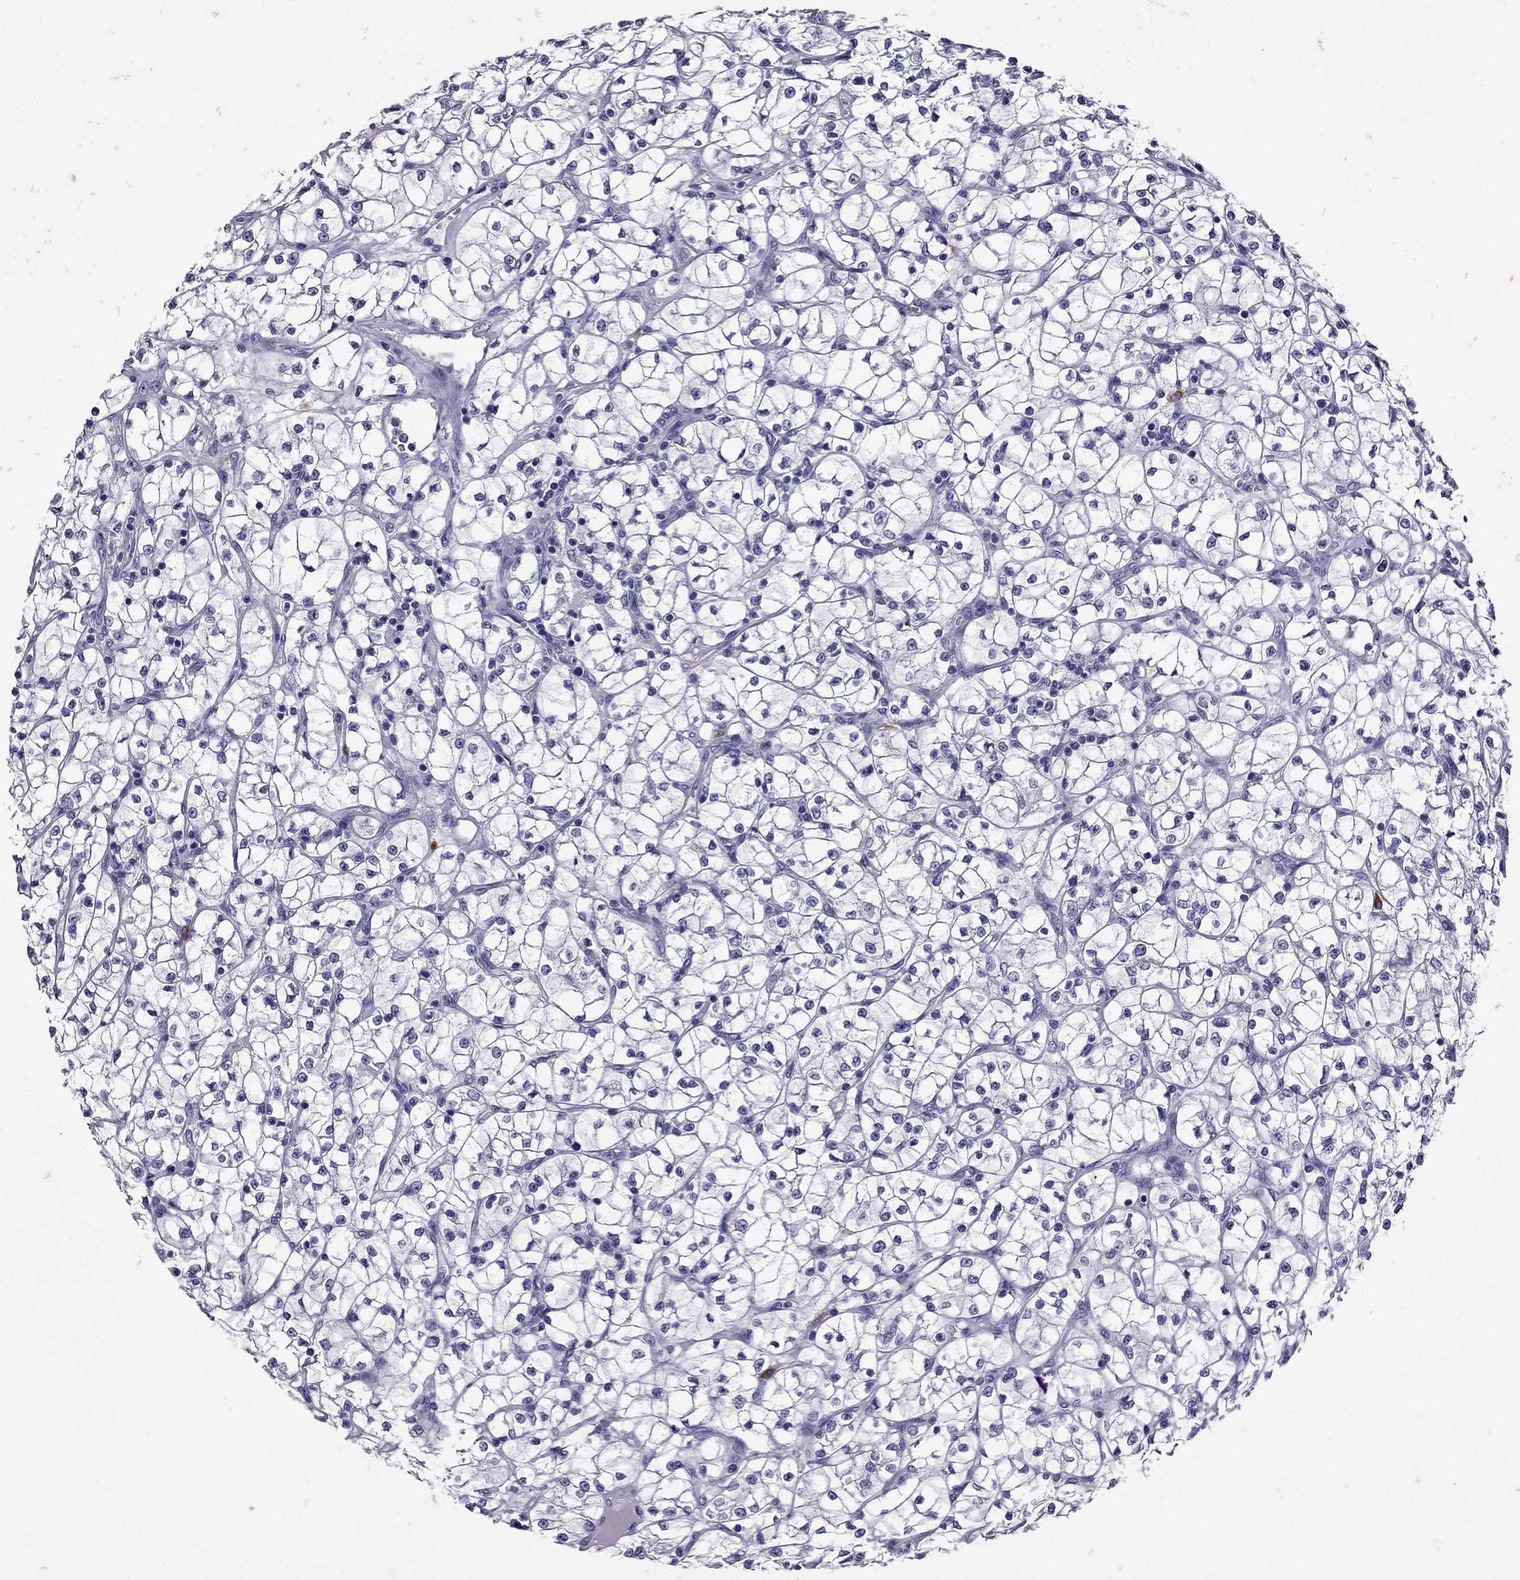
{"staining": {"intensity": "negative", "quantity": "none", "location": "none"}, "tissue": "renal cancer", "cell_type": "Tumor cells", "image_type": "cancer", "snomed": [{"axis": "morphology", "description": "Adenocarcinoma, NOS"}, {"axis": "topography", "description": "Kidney"}], "caption": "Protein analysis of renal cancer displays no significant positivity in tumor cells.", "gene": "OXCT2", "patient": {"sex": "female", "age": 64}}